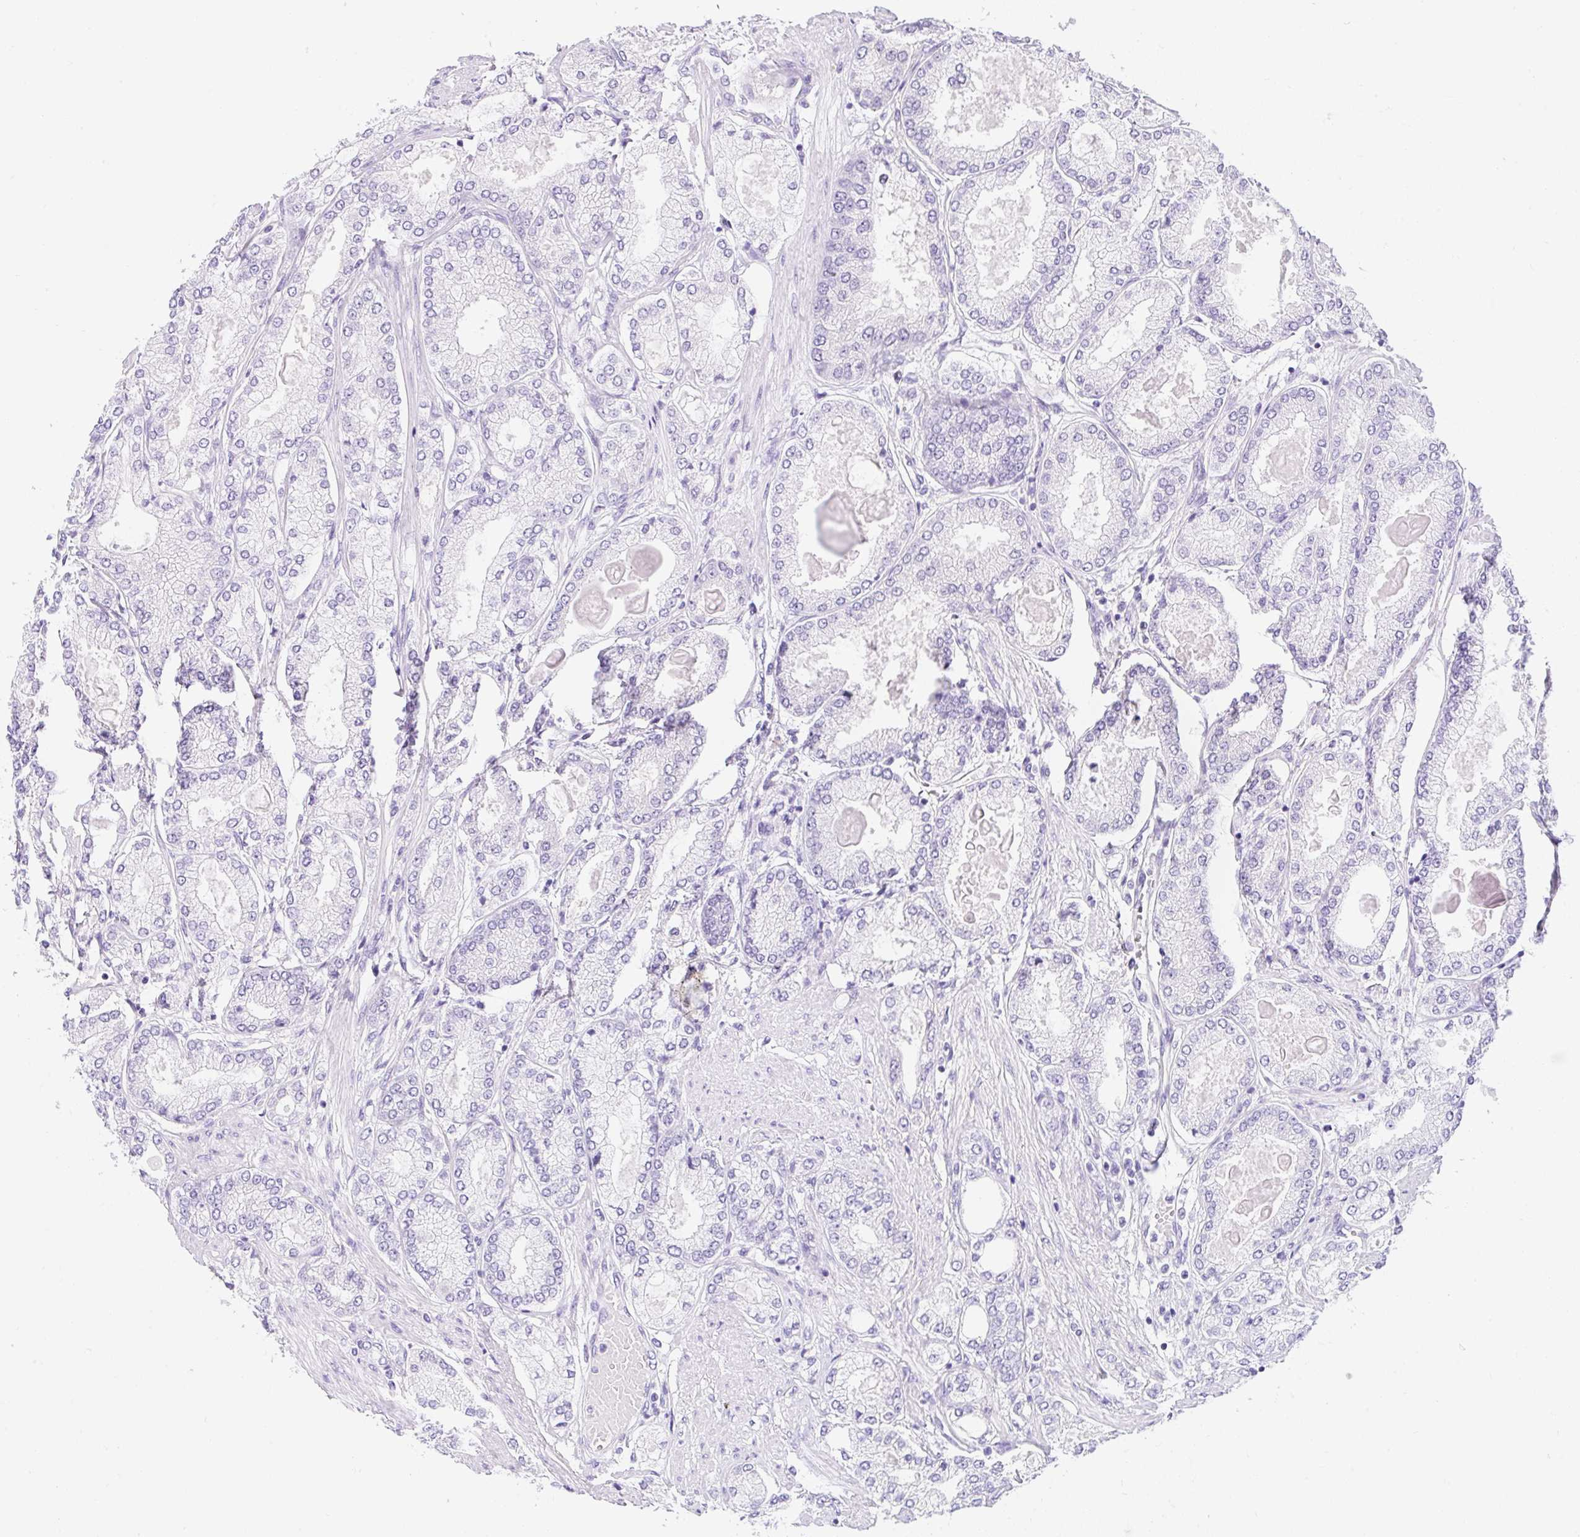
{"staining": {"intensity": "negative", "quantity": "none", "location": "none"}, "tissue": "prostate cancer", "cell_type": "Tumor cells", "image_type": "cancer", "snomed": [{"axis": "morphology", "description": "Adenocarcinoma, High grade"}, {"axis": "topography", "description": "Prostate"}], "caption": "Prostate cancer (high-grade adenocarcinoma) was stained to show a protein in brown. There is no significant staining in tumor cells. (DAB IHC visualized using brightfield microscopy, high magnification).", "gene": "GOLGA8A", "patient": {"sex": "male", "age": 68}}